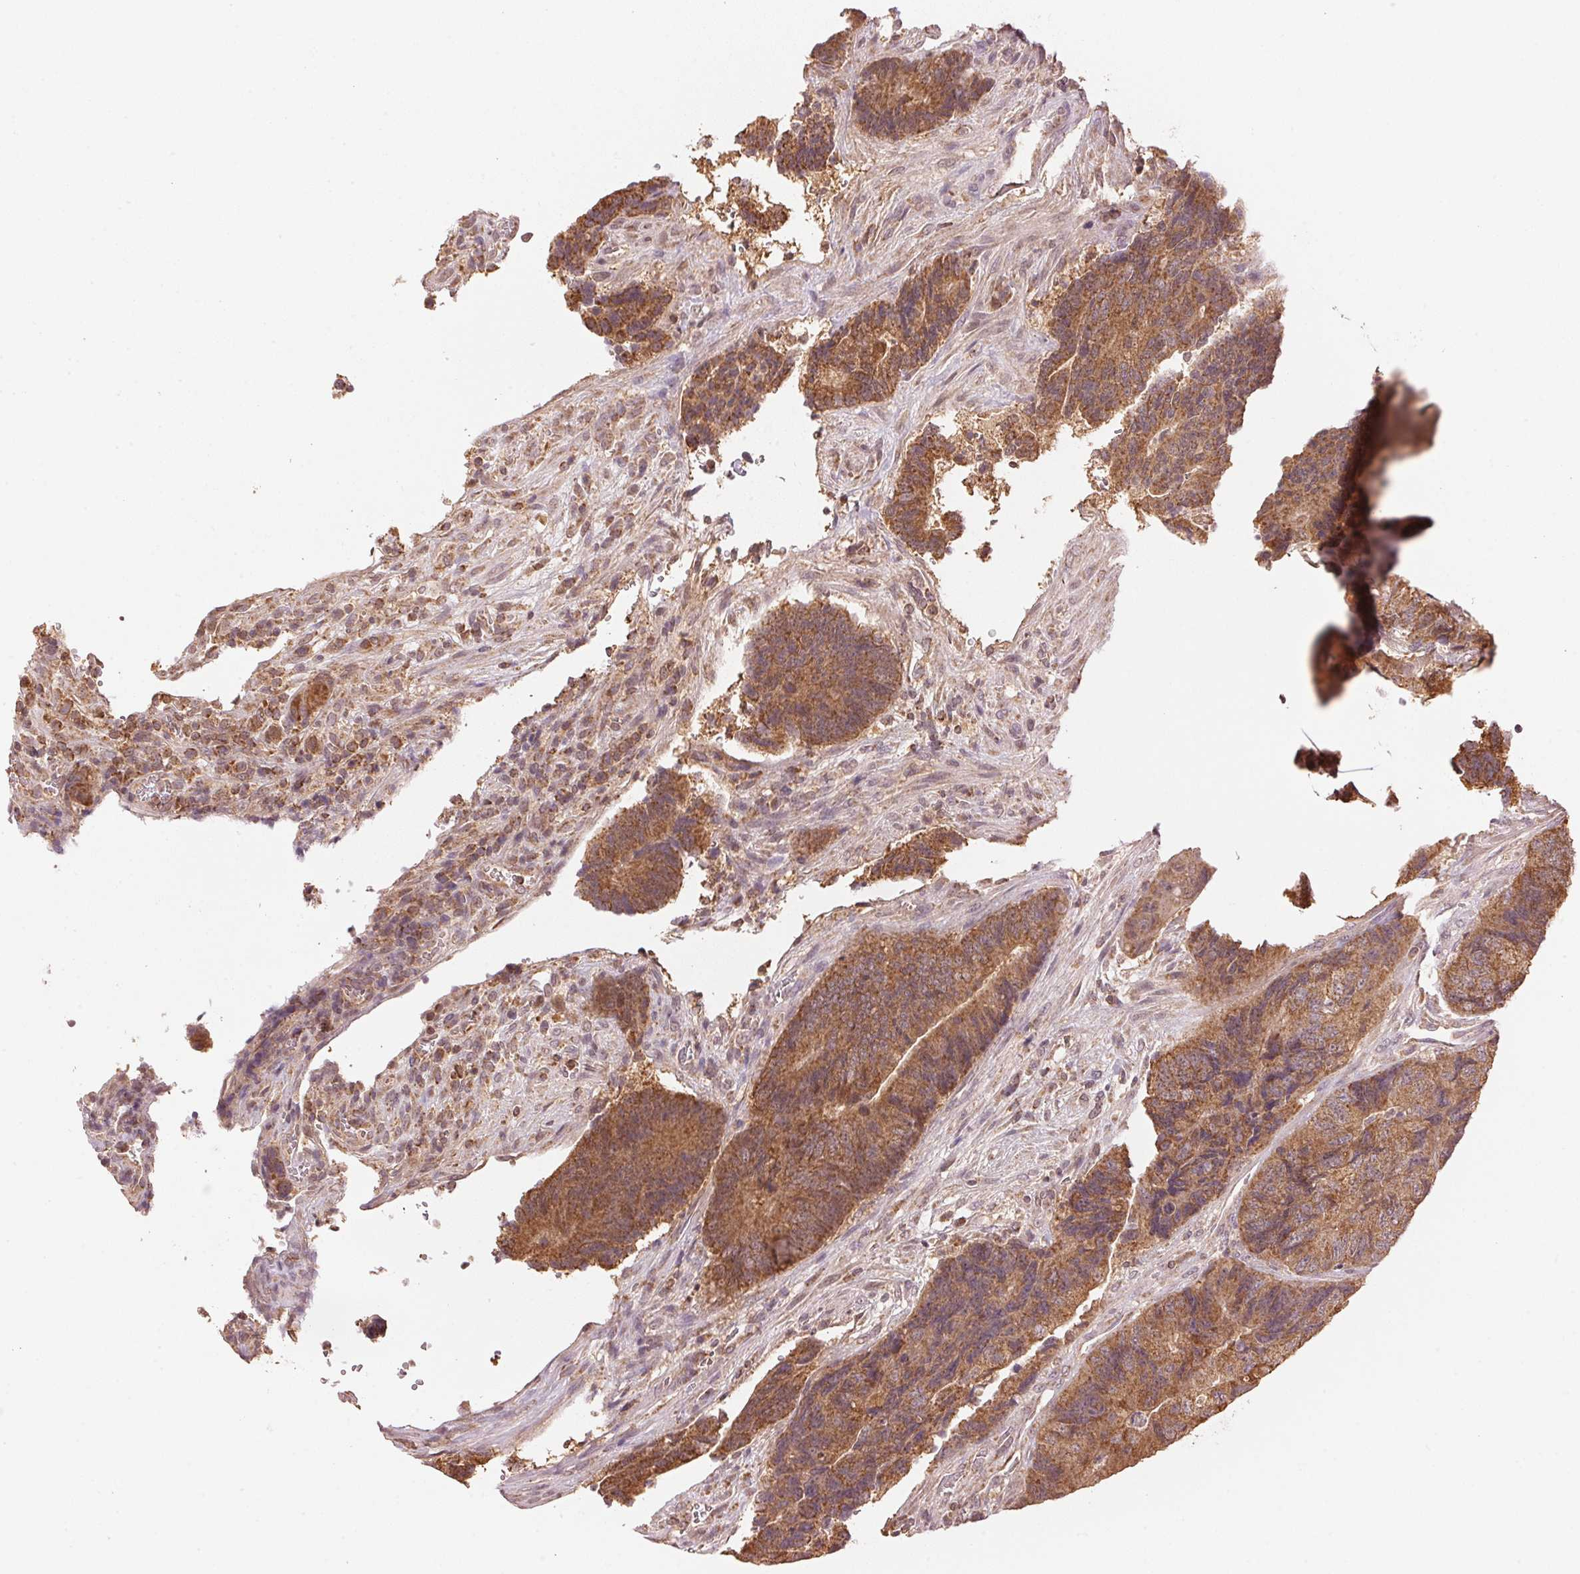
{"staining": {"intensity": "moderate", "quantity": ">75%", "location": "cytoplasmic/membranous"}, "tissue": "colorectal cancer", "cell_type": "Tumor cells", "image_type": "cancer", "snomed": [{"axis": "morphology", "description": "Normal tissue, NOS"}, {"axis": "morphology", "description": "Adenocarcinoma, NOS"}, {"axis": "topography", "description": "Colon"}], "caption": "Protein expression analysis of human colorectal adenocarcinoma reveals moderate cytoplasmic/membranous expression in about >75% of tumor cells. (DAB (3,3'-diaminobenzidine) IHC with brightfield microscopy, high magnification).", "gene": "ARHGAP6", "patient": {"sex": "female", "age": 48}}